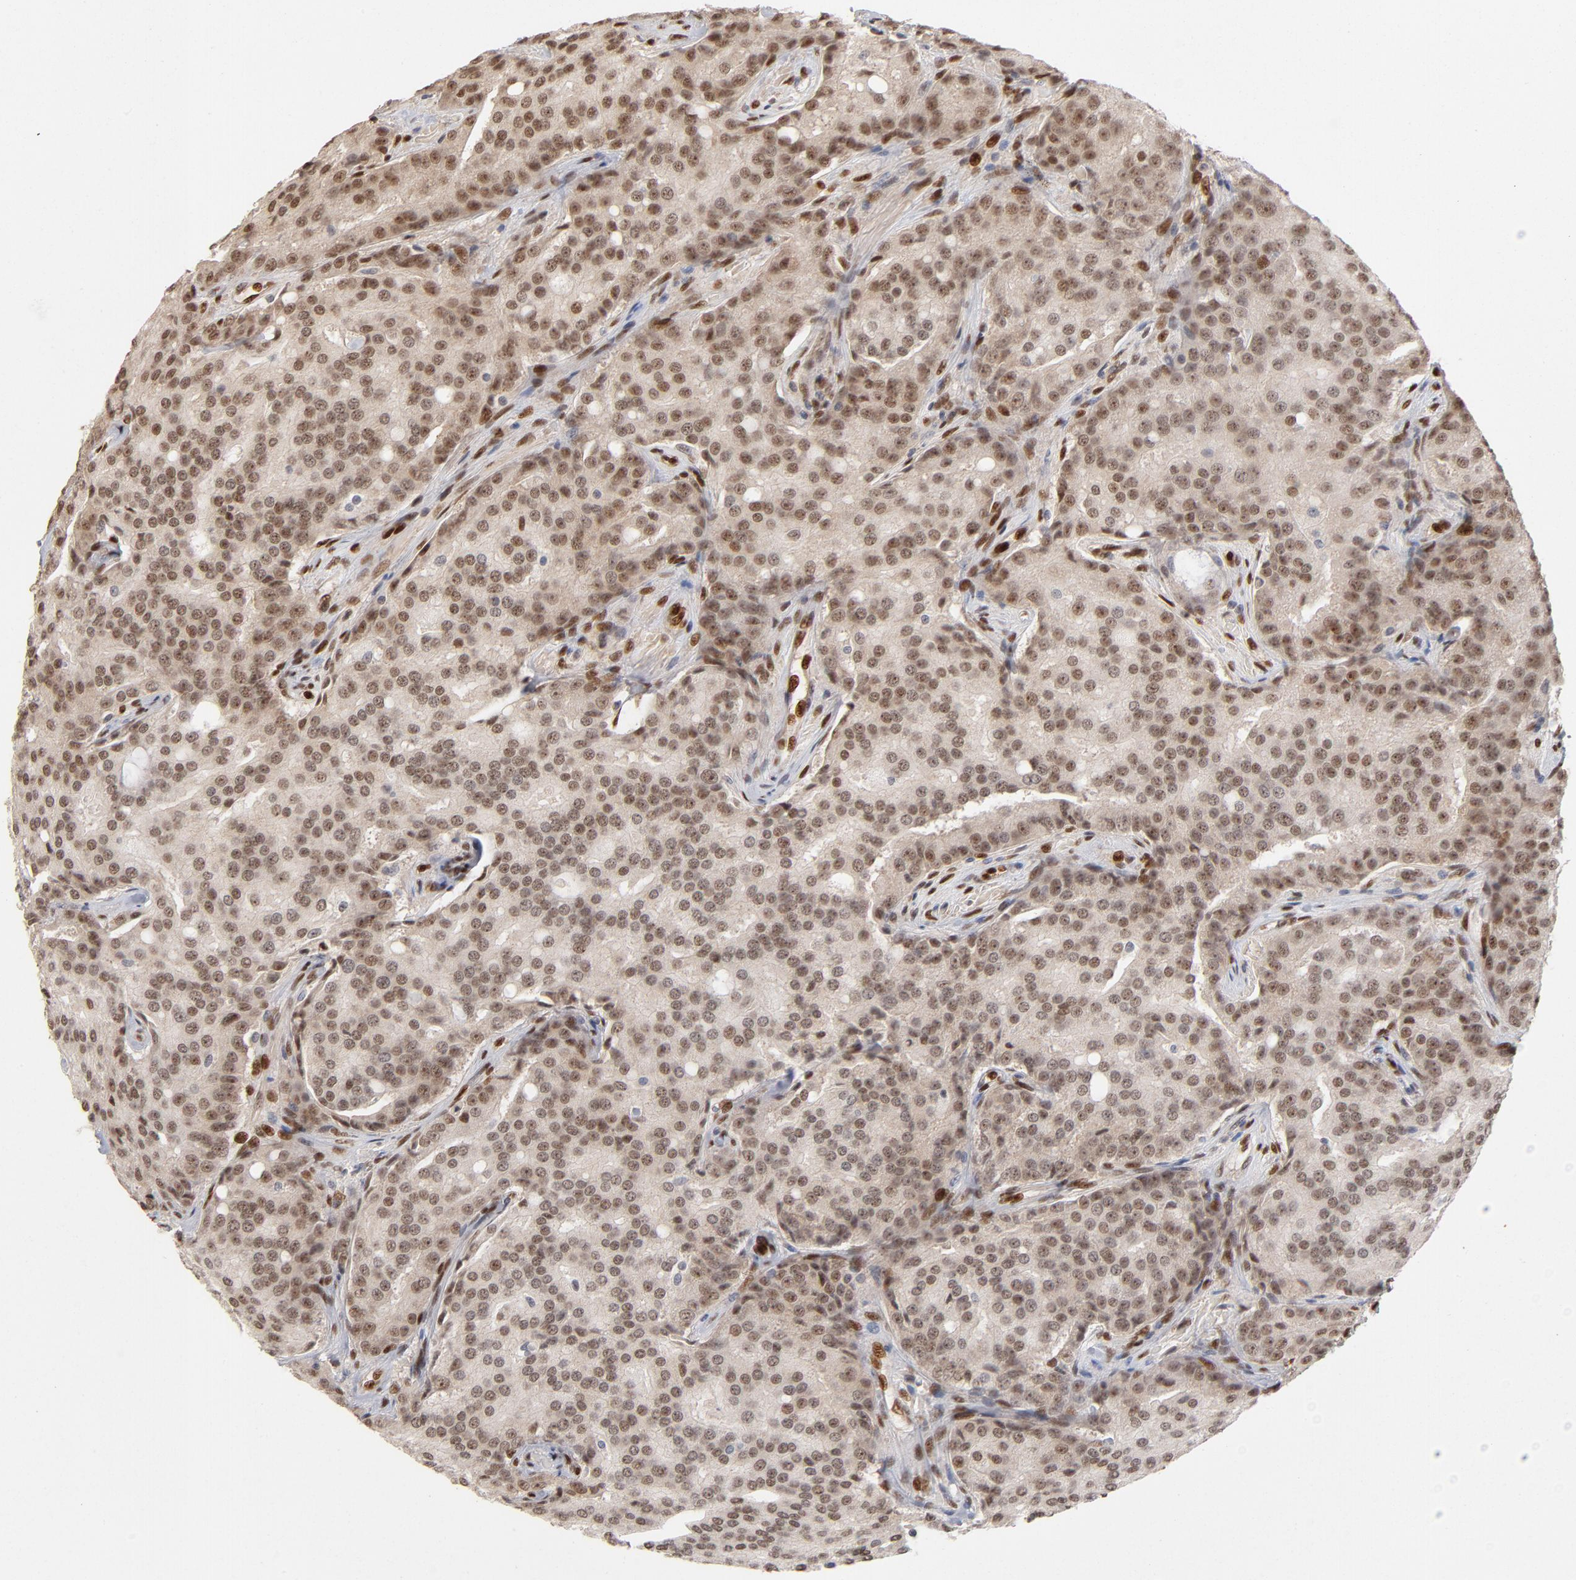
{"staining": {"intensity": "moderate", "quantity": ">75%", "location": "nuclear"}, "tissue": "prostate cancer", "cell_type": "Tumor cells", "image_type": "cancer", "snomed": [{"axis": "morphology", "description": "Adenocarcinoma, High grade"}, {"axis": "topography", "description": "Prostate"}], "caption": "IHC (DAB) staining of human prostate cancer demonstrates moderate nuclear protein positivity in about >75% of tumor cells.", "gene": "NFIB", "patient": {"sex": "male", "age": 72}}